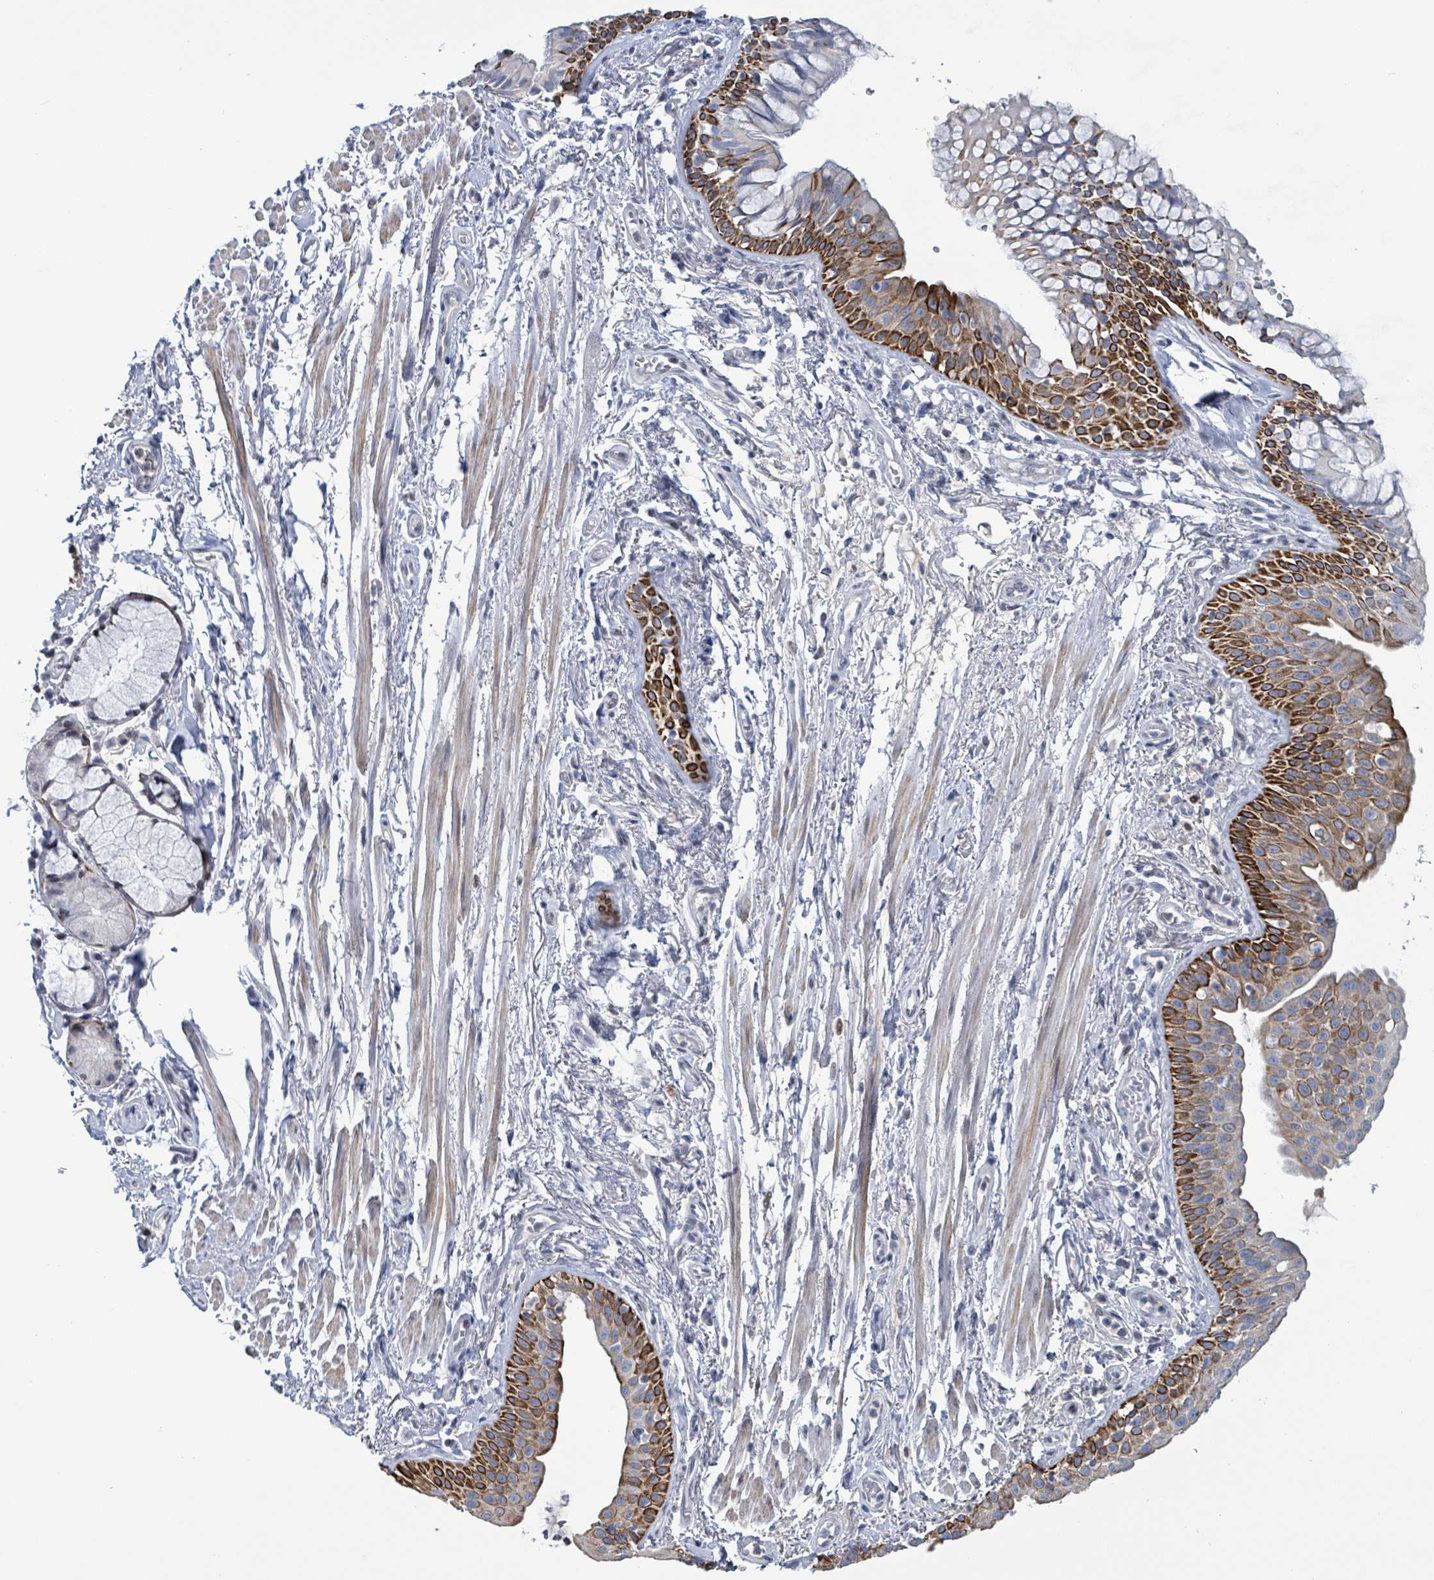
{"staining": {"intensity": "strong", "quantity": "25%-75%", "location": "cytoplasmic/membranous"}, "tissue": "bronchus", "cell_type": "Respiratory epithelial cells", "image_type": "normal", "snomed": [{"axis": "morphology", "description": "Normal tissue, NOS"}, {"axis": "topography", "description": "Bronchus"}], "caption": "Respiratory epithelial cells show high levels of strong cytoplasmic/membranous expression in about 25%-75% of cells in benign bronchus.", "gene": "NTN3", "patient": {"sex": "male", "age": 70}}